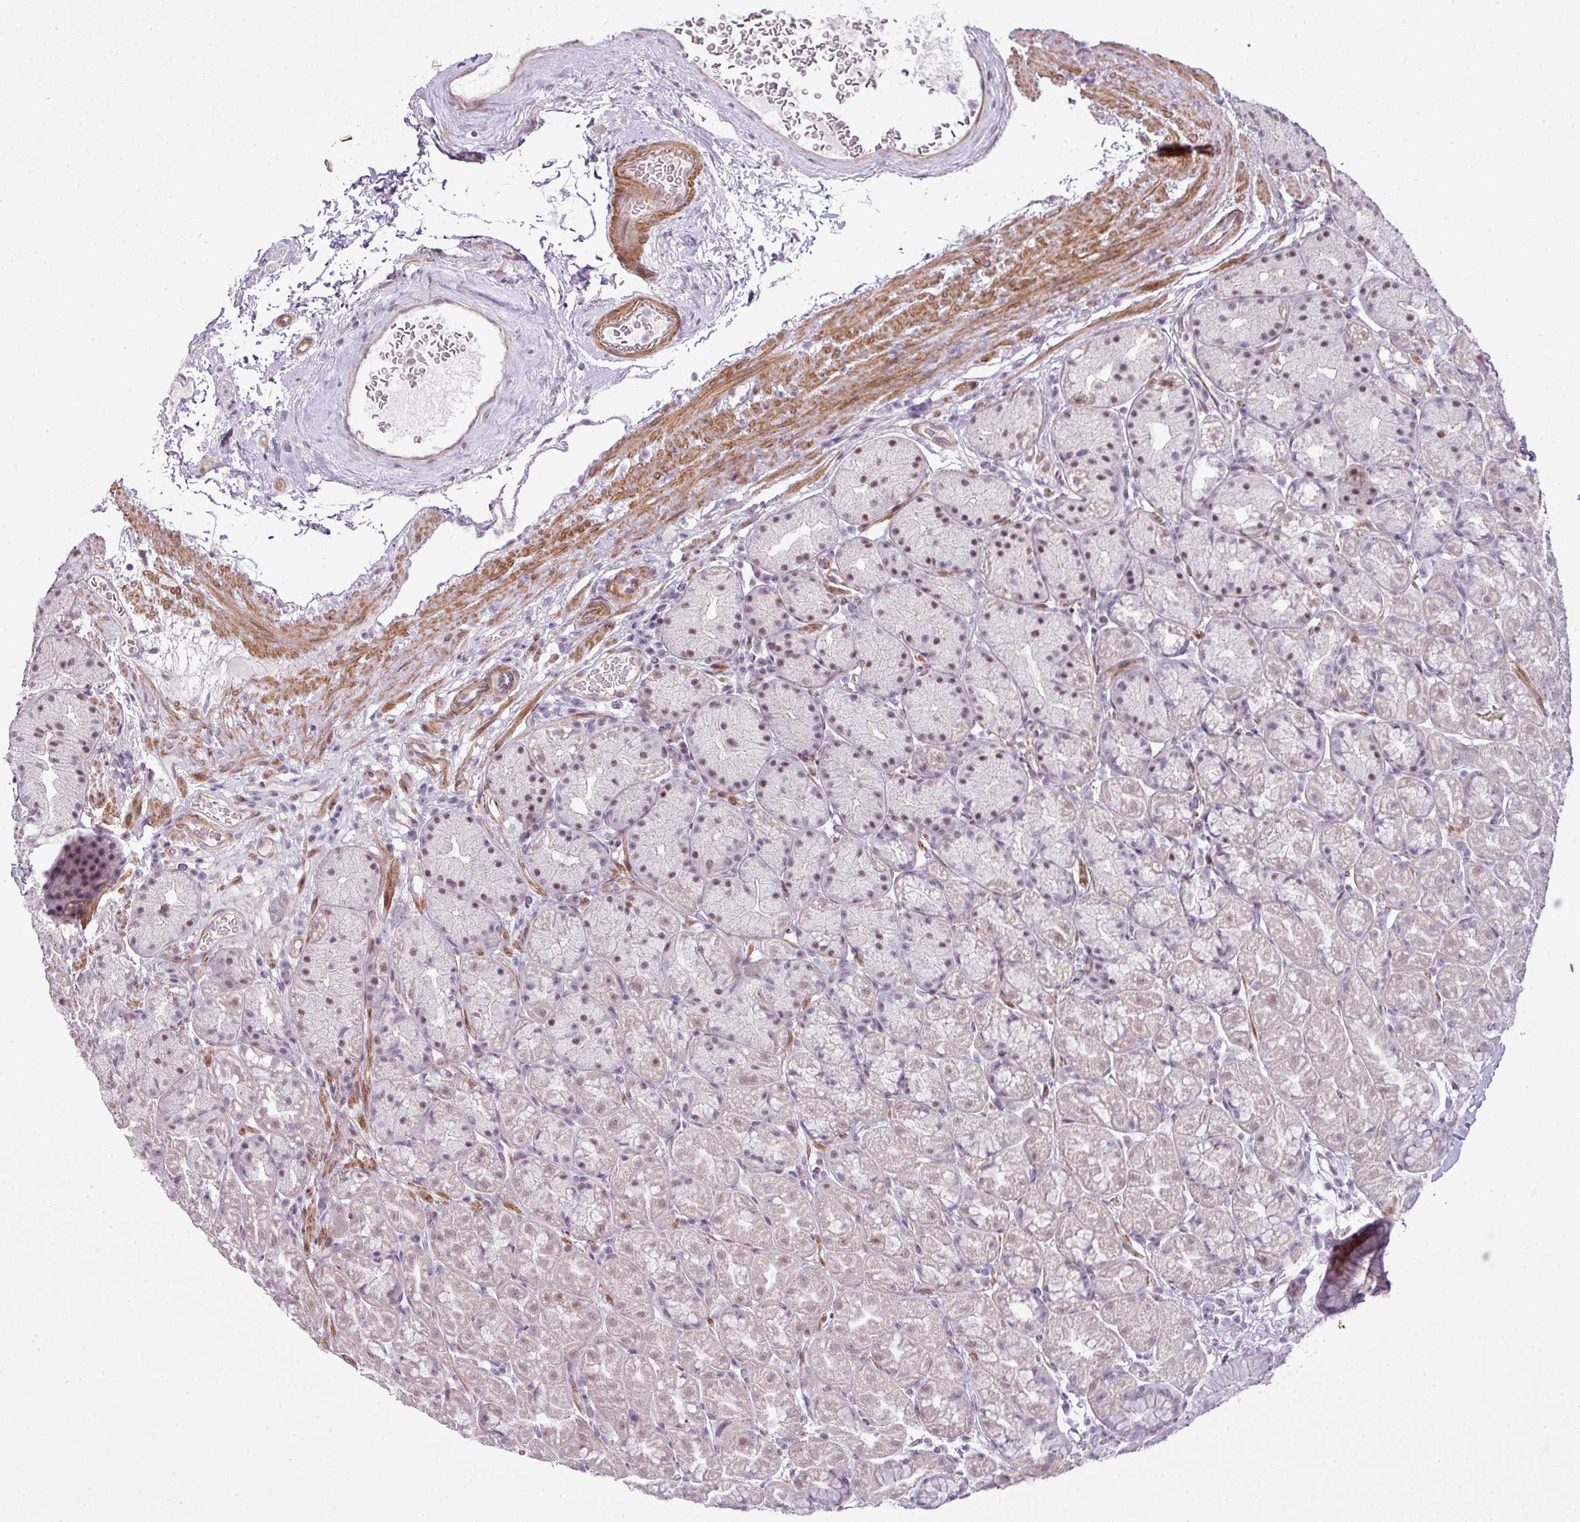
{"staining": {"intensity": "moderate", "quantity": "25%-75%", "location": "nuclear"}, "tissue": "stomach", "cell_type": "Glandular cells", "image_type": "normal", "snomed": [{"axis": "morphology", "description": "Normal tissue, NOS"}, {"axis": "topography", "description": "Stomach, lower"}], "caption": "Immunohistochemistry (IHC) photomicrograph of unremarkable stomach stained for a protein (brown), which shows medium levels of moderate nuclear positivity in about 25%-75% of glandular cells.", "gene": "ZNF688", "patient": {"sex": "male", "age": 67}}